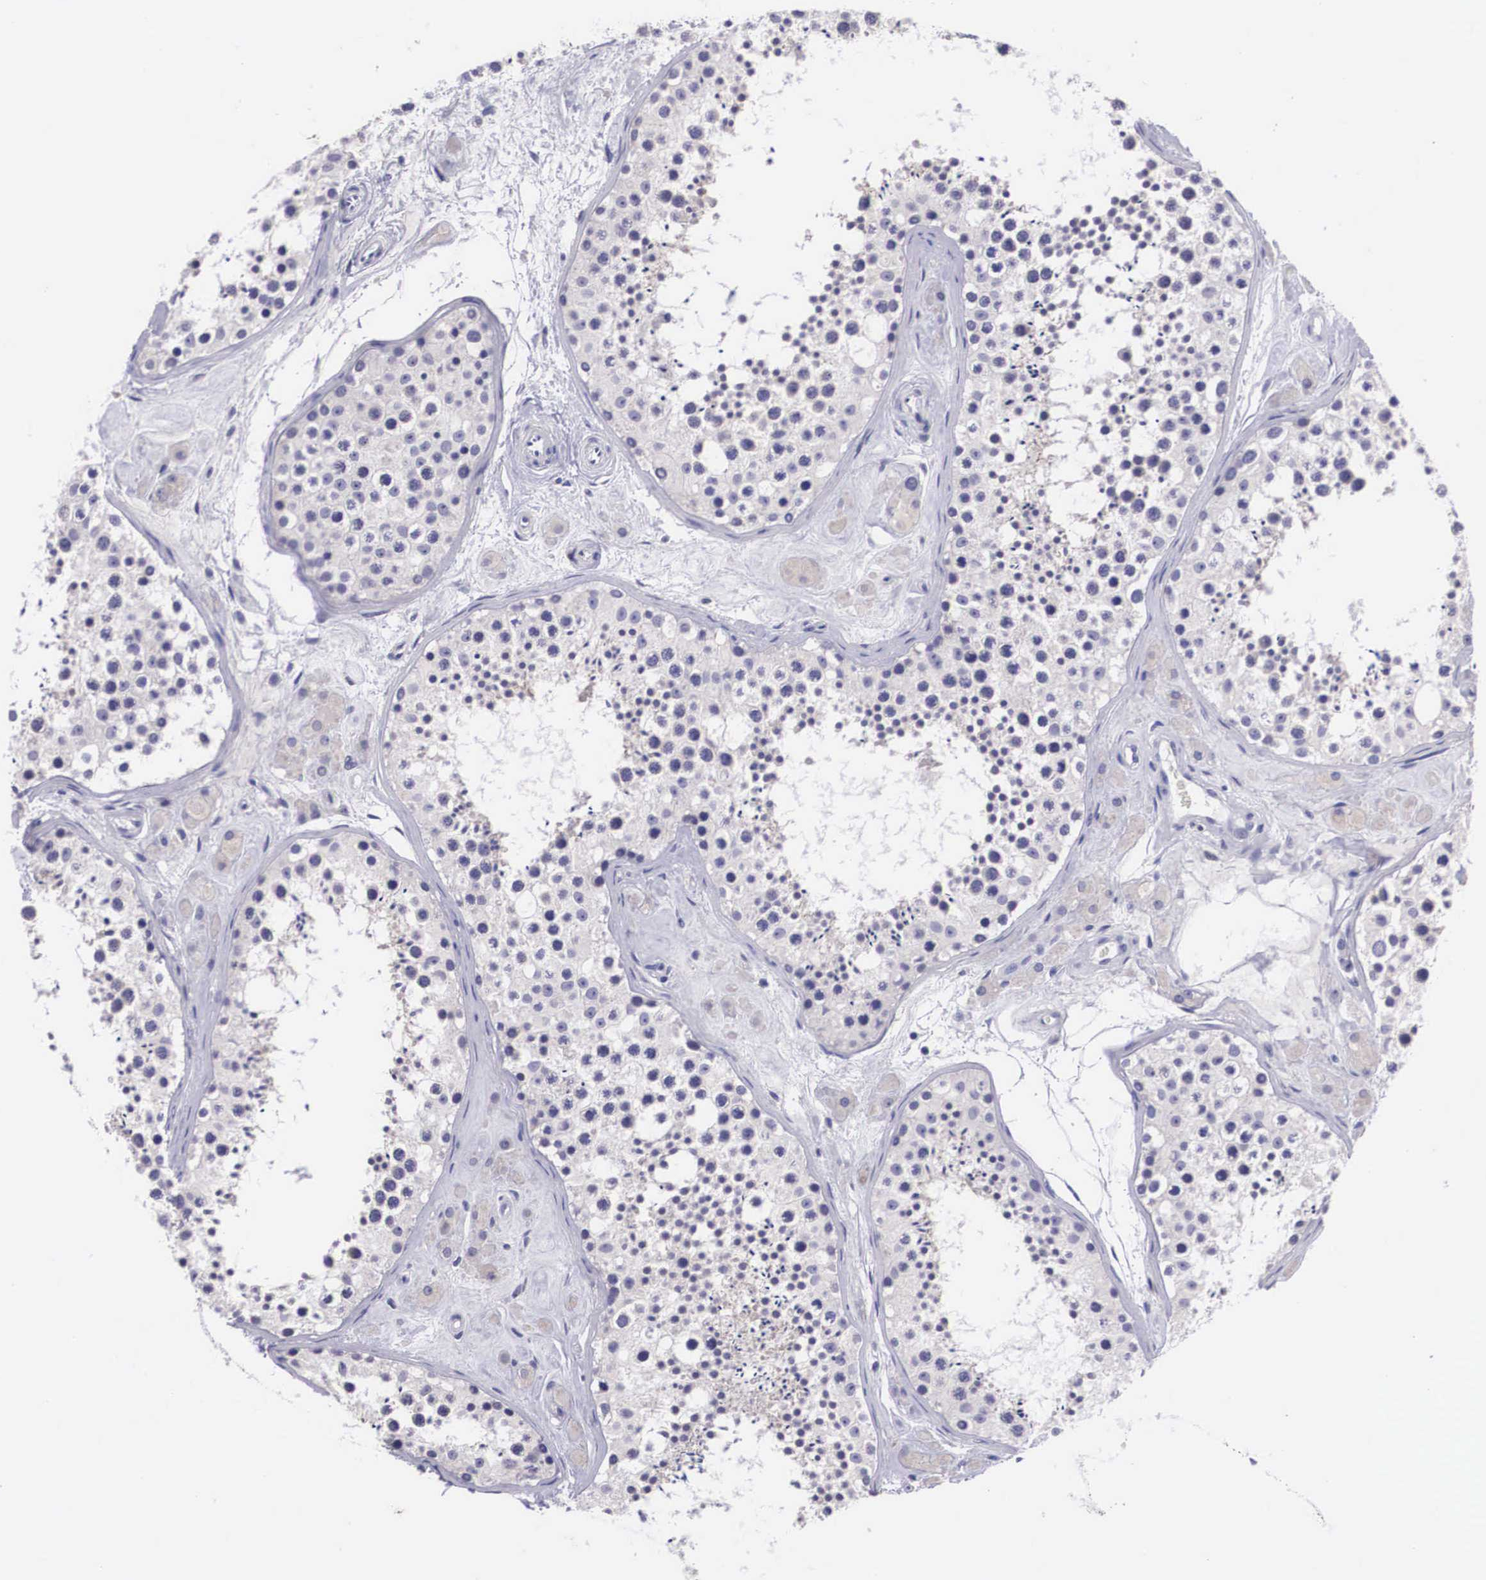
{"staining": {"intensity": "negative", "quantity": "none", "location": "none"}, "tissue": "testis", "cell_type": "Cells in seminiferous ducts", "image_type": "normal", "snomed": [{"axis": "morphology", "description": "Normal tissue, NOS"}, {"axis": "topography", "description": "Testis"}], "caption": "DAB (3,3'-diaminobenzidine) immunohistochemical staining of benign testis displays no significant positivity in cells in seminiferous ducts. (Stains: DAB IHC with hematoxylin counter stain, Microscopy: brightfield microscopy at high magnification).", "gene": "ARG2", "patient": {"sex": "male", "age": 38}}